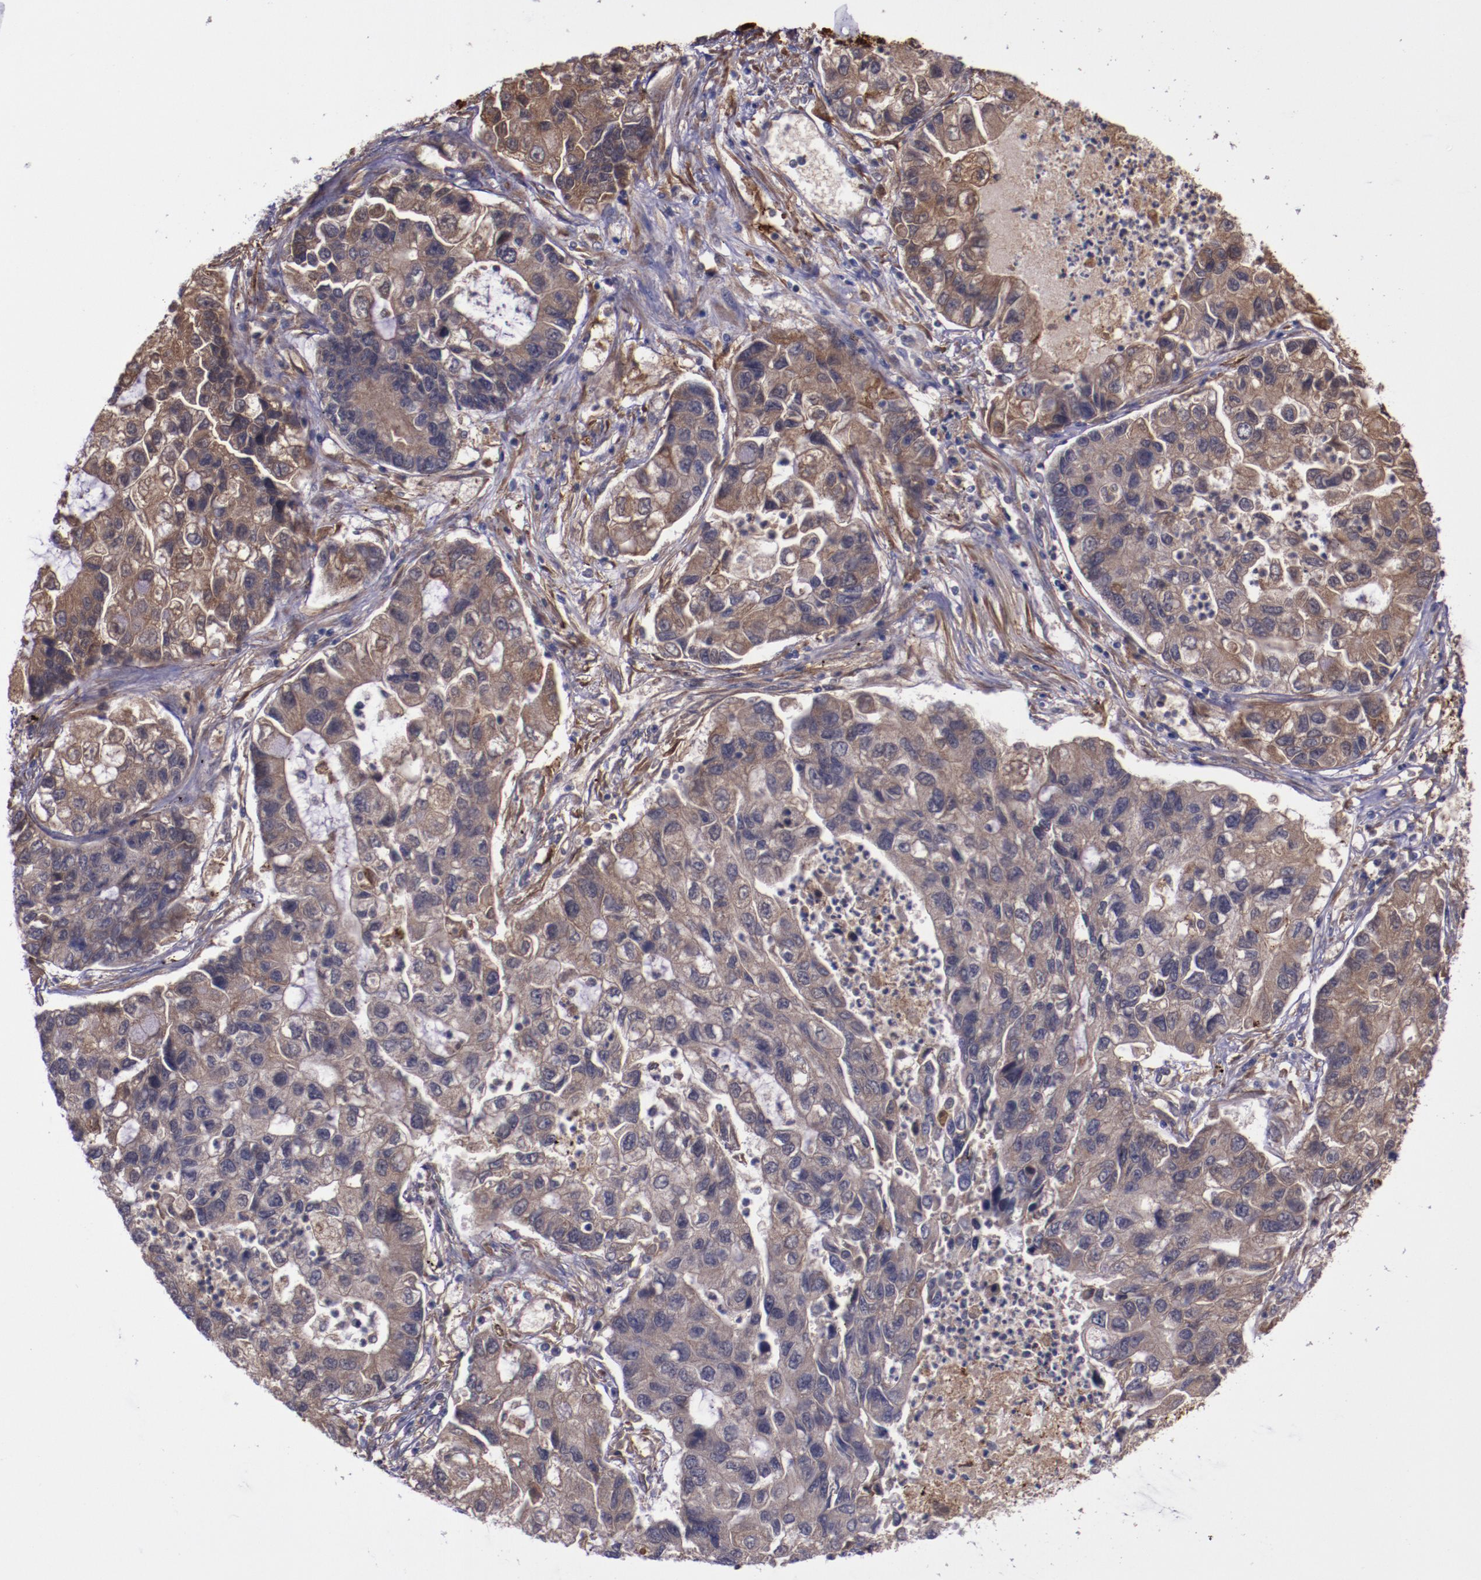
{"staining": {"intensity": "moderate", "quantity": ">75%", "location": "cytoplasmic/membranous"}, "tissue": "lung cancer", "cell_type": "Tumor cells", "image_type": "cancer", "snomed": [{"axis": "morphology", "description": "Adenocarcinoma, NOS"}, {"axis": "topography", "description": "Lung"}], "caption": "Immunohistochemical staining of human lung cancer (adenocarcinoma) reveals medium levels of moderate cytoplasmic/membranous positivity in about >75% of tumor cells.", "gene": "APOH", "patient": {"sex": "female", "age": 51}}